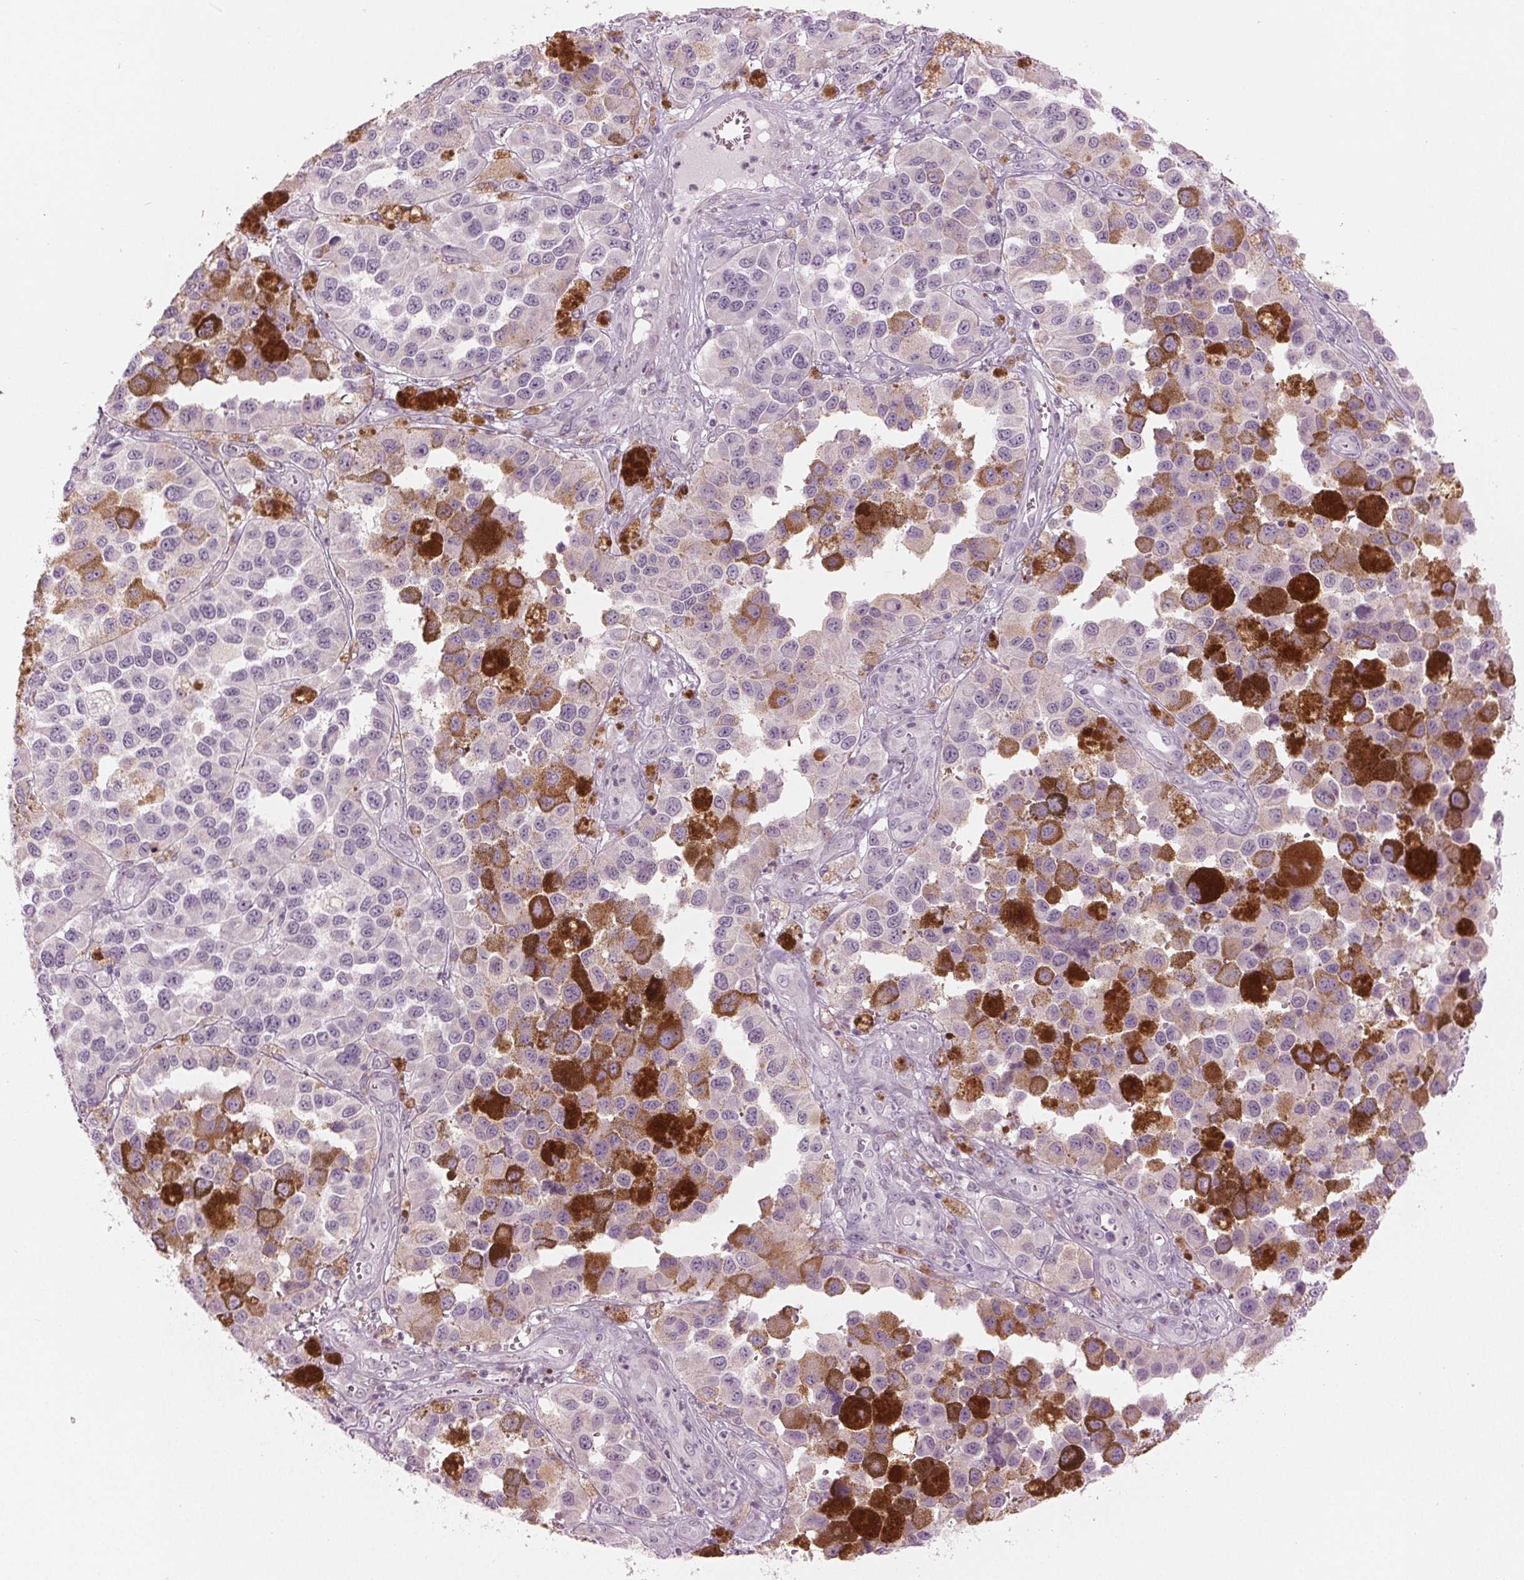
{"staining": {"intensity": "negative", "quantity": "none", "location": "none"}, "tissue": "melanoma", "cell_type": "Tumor cells", "image_type": "cancer", "snomed": [{"axis": "morphology", "description": "Malignant melanoma, NOS"}, {"axis": "topography", "description": "Skin"}], "caption": "DAB immunohistochemical staining of human malignant melanoma demonstrates no significant expression in tumor cells.", "gene": "PRAP1", "patient": {"sex": "female", "age": 58}}